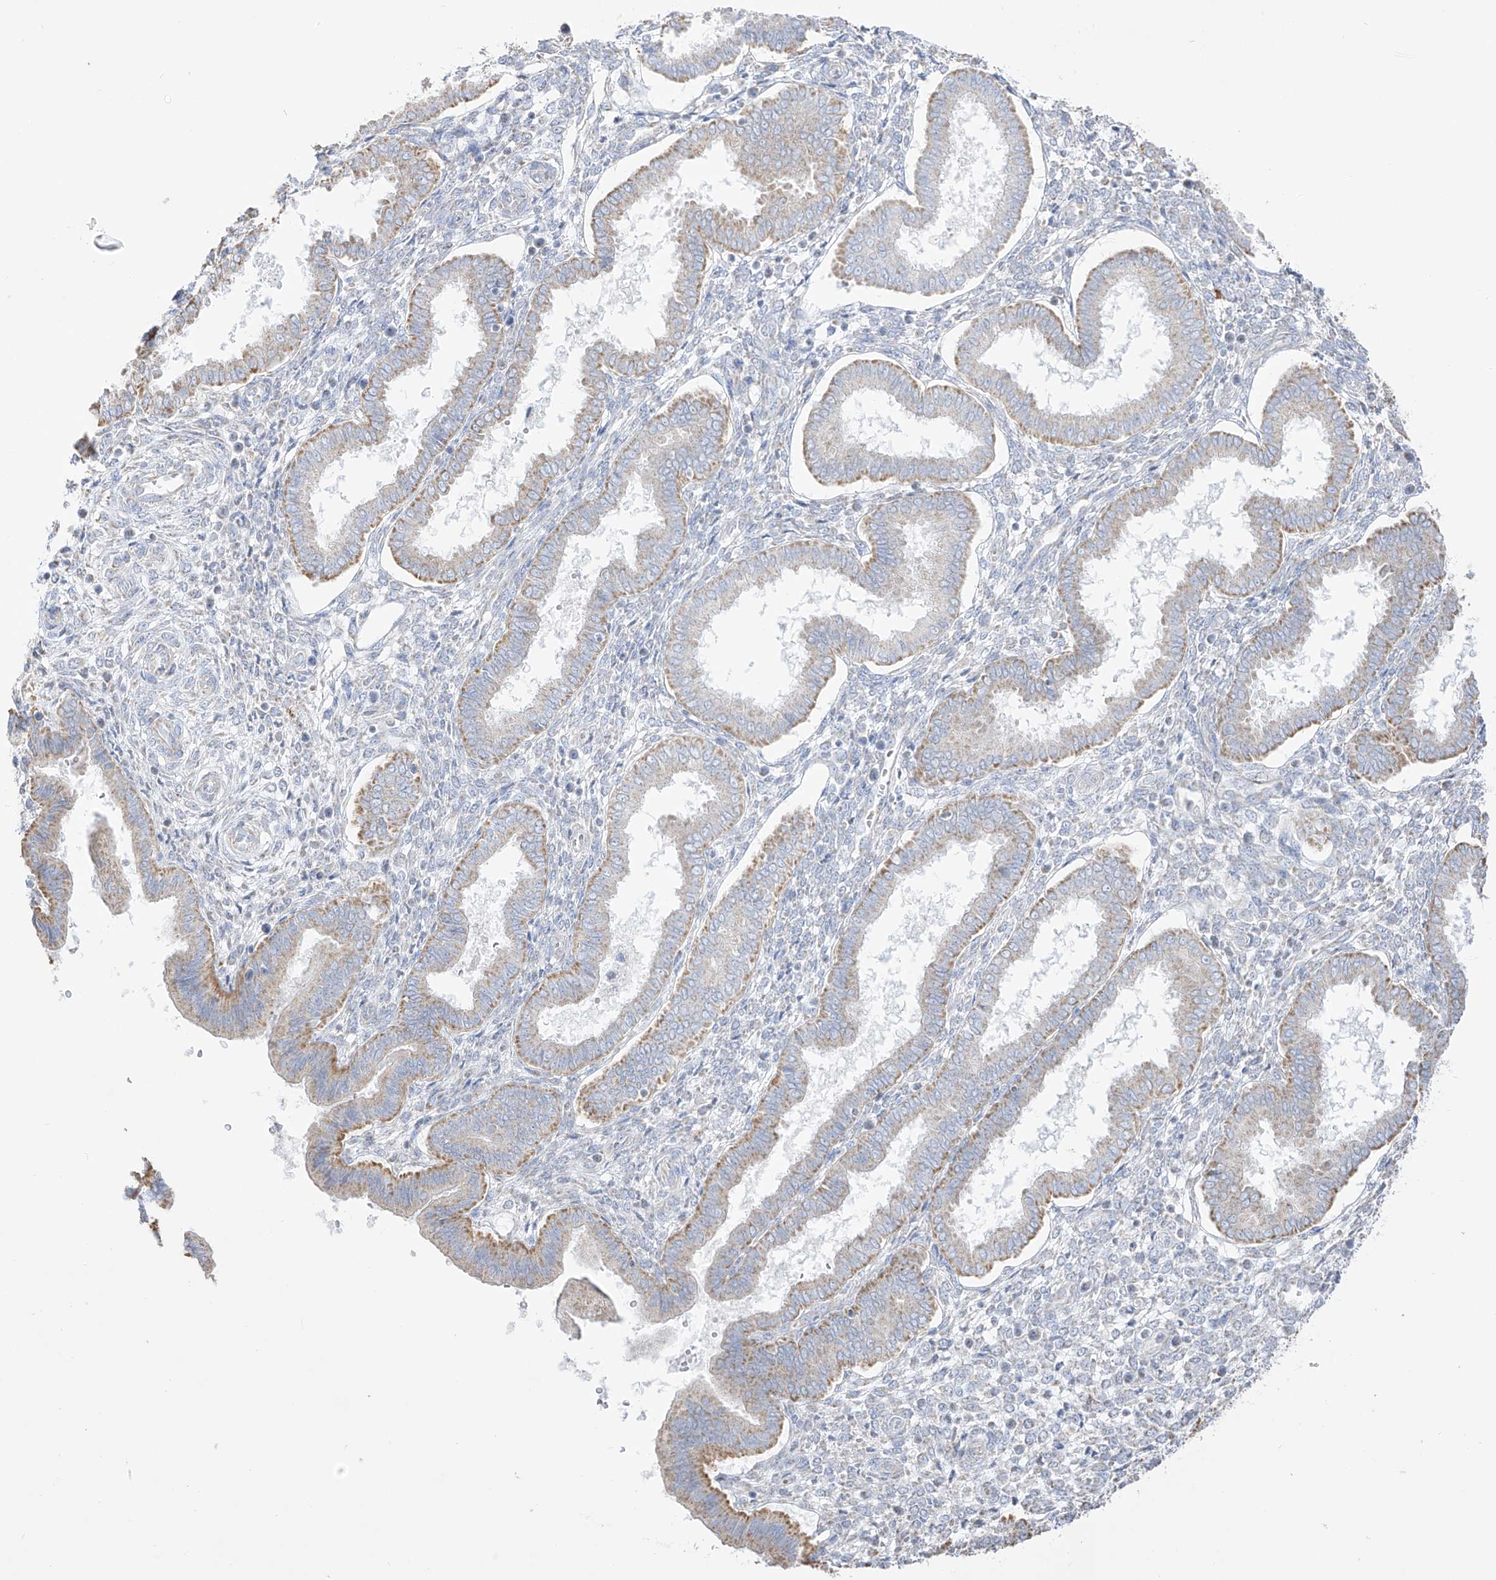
{"staining": {"intensity": "negative", "quantity": "none", "location": "none"}, "tissue": "endometrium", "cell_type": "Cells in endometrial stroma", "image_type": "normal", "snomed": [{"axis": "morphology", "description": "Normal tissue, NOS"}, {"axis": "topography", "description": "Endometrium"}], "caption": "Human endometrium stained for a protein using immunohistochemistry exhibits no expression in cells in endometrial stroma.", "gene": "RCHY1", "patient": {"sex": "female", "age": 24}}